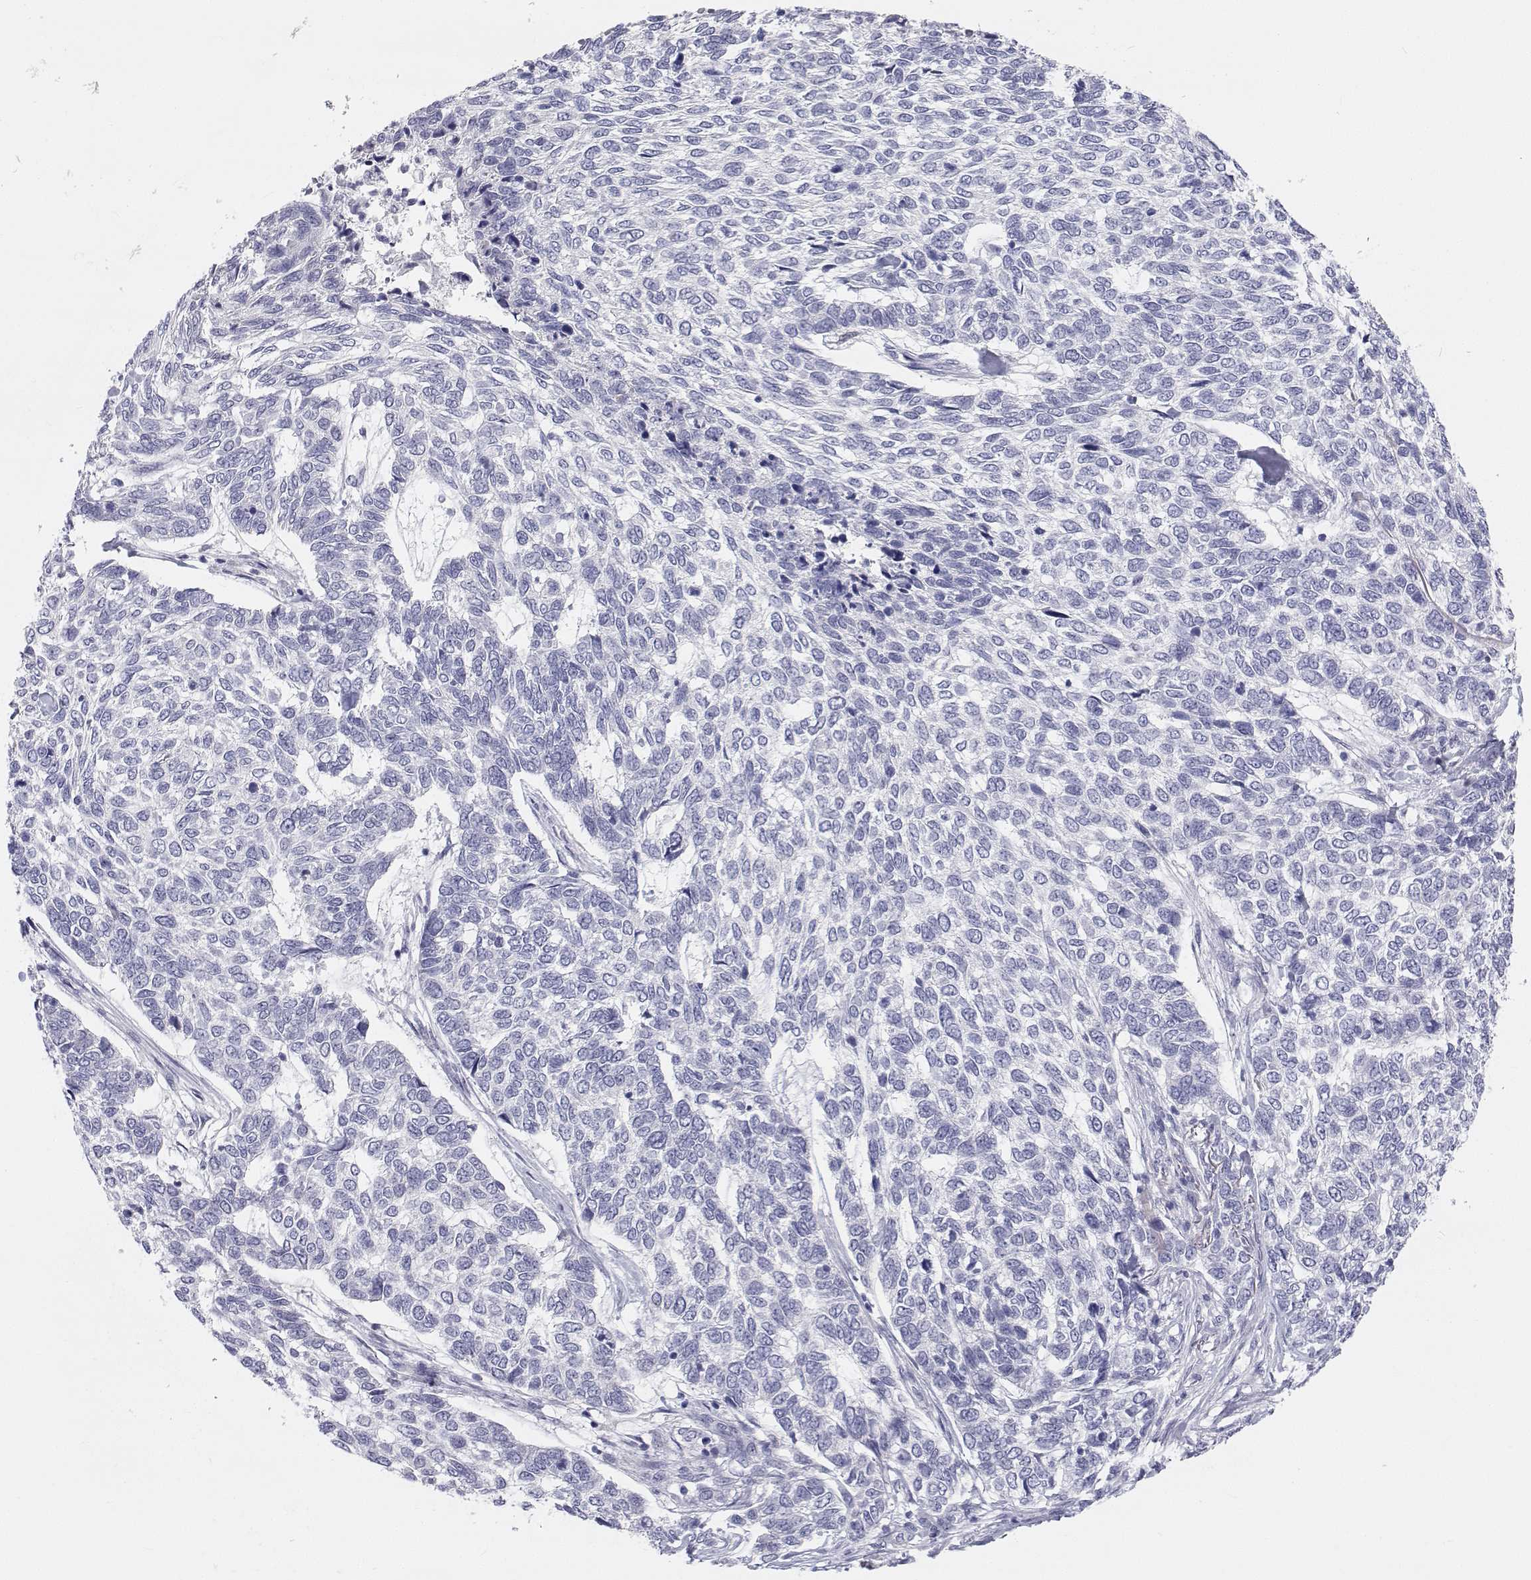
{"staining": {"intensity": "negative", "quantity": "none", "location": "none"}, "tissue": "skin cancer", "cell_type": "Tumor cells", "image_type": "cancer", "snomed": [{"axis": "morphology", "description": "Basal cell carcinoma"}, {"axis": "topography", "description": "Skin"}], "caption": "Micrograph shows no significant protein staining in tumor cells of skin basal cell carcinoma.", "gene": "TTN", "patient": {"sex": "female", "age": 65}}